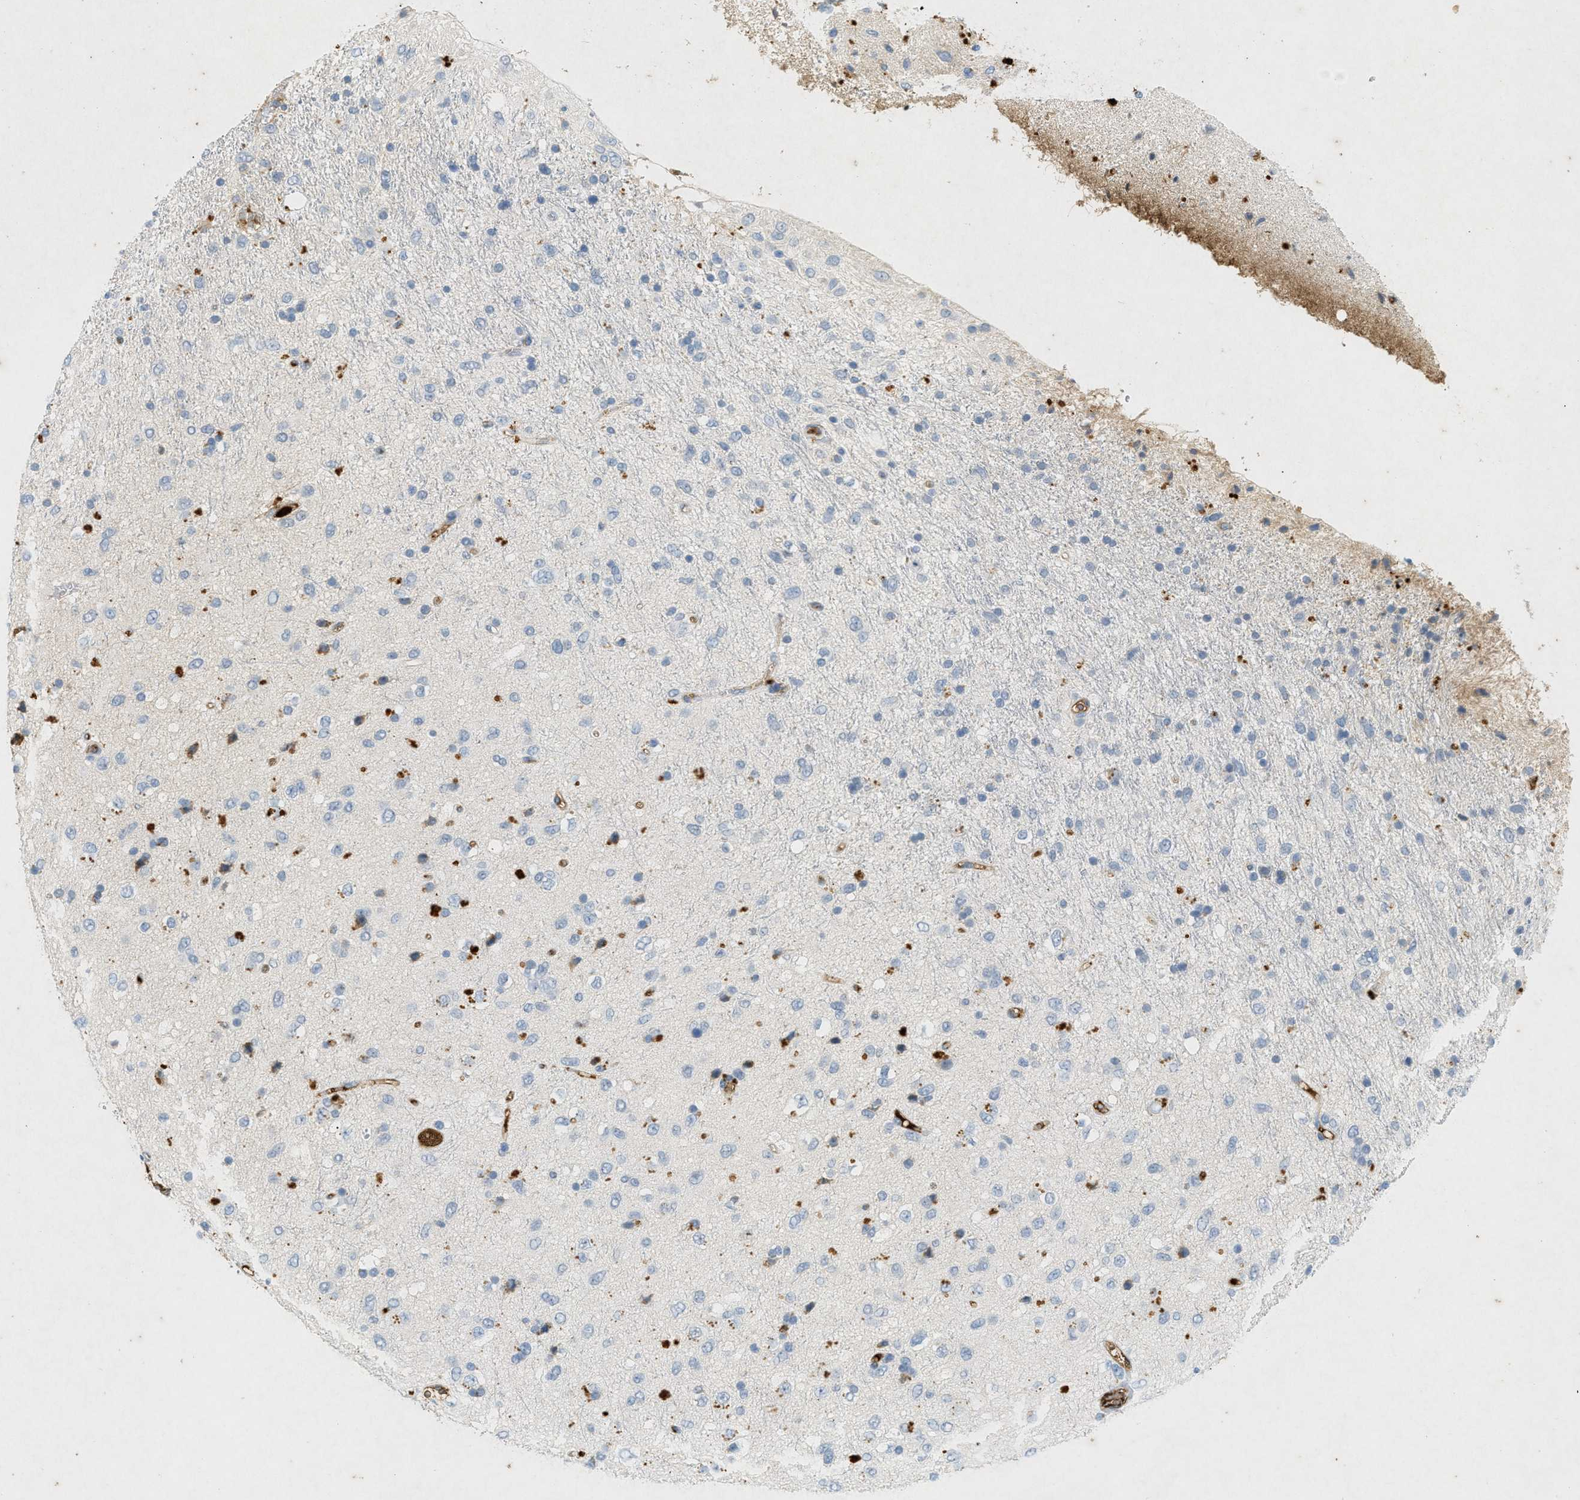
{"staining": {"intensity": "moderate", "quantity": "<25%", "location": "cytoplasmic/membranous"}, "tissue": "glioma", "cell_type": "Tumor cells", "image_type": "cancer", "snomed": [{"axis": "morphology", "description": "Glioma, malignant, Low grade"}, {"axis": "topography", "description": "Brain"}], "caption": "Immunohistochemistry image of neoplastic tissue: human malignant low-grade glioma stained using IHC exhibits low levels of moderate protein expression localized specifically in the cytoplasmic/membranous of tumor cells, appearing as a cytoplasmic/membranous brown color.", "gene": "F2", "patient": {"sex": "male", "age": 77}}